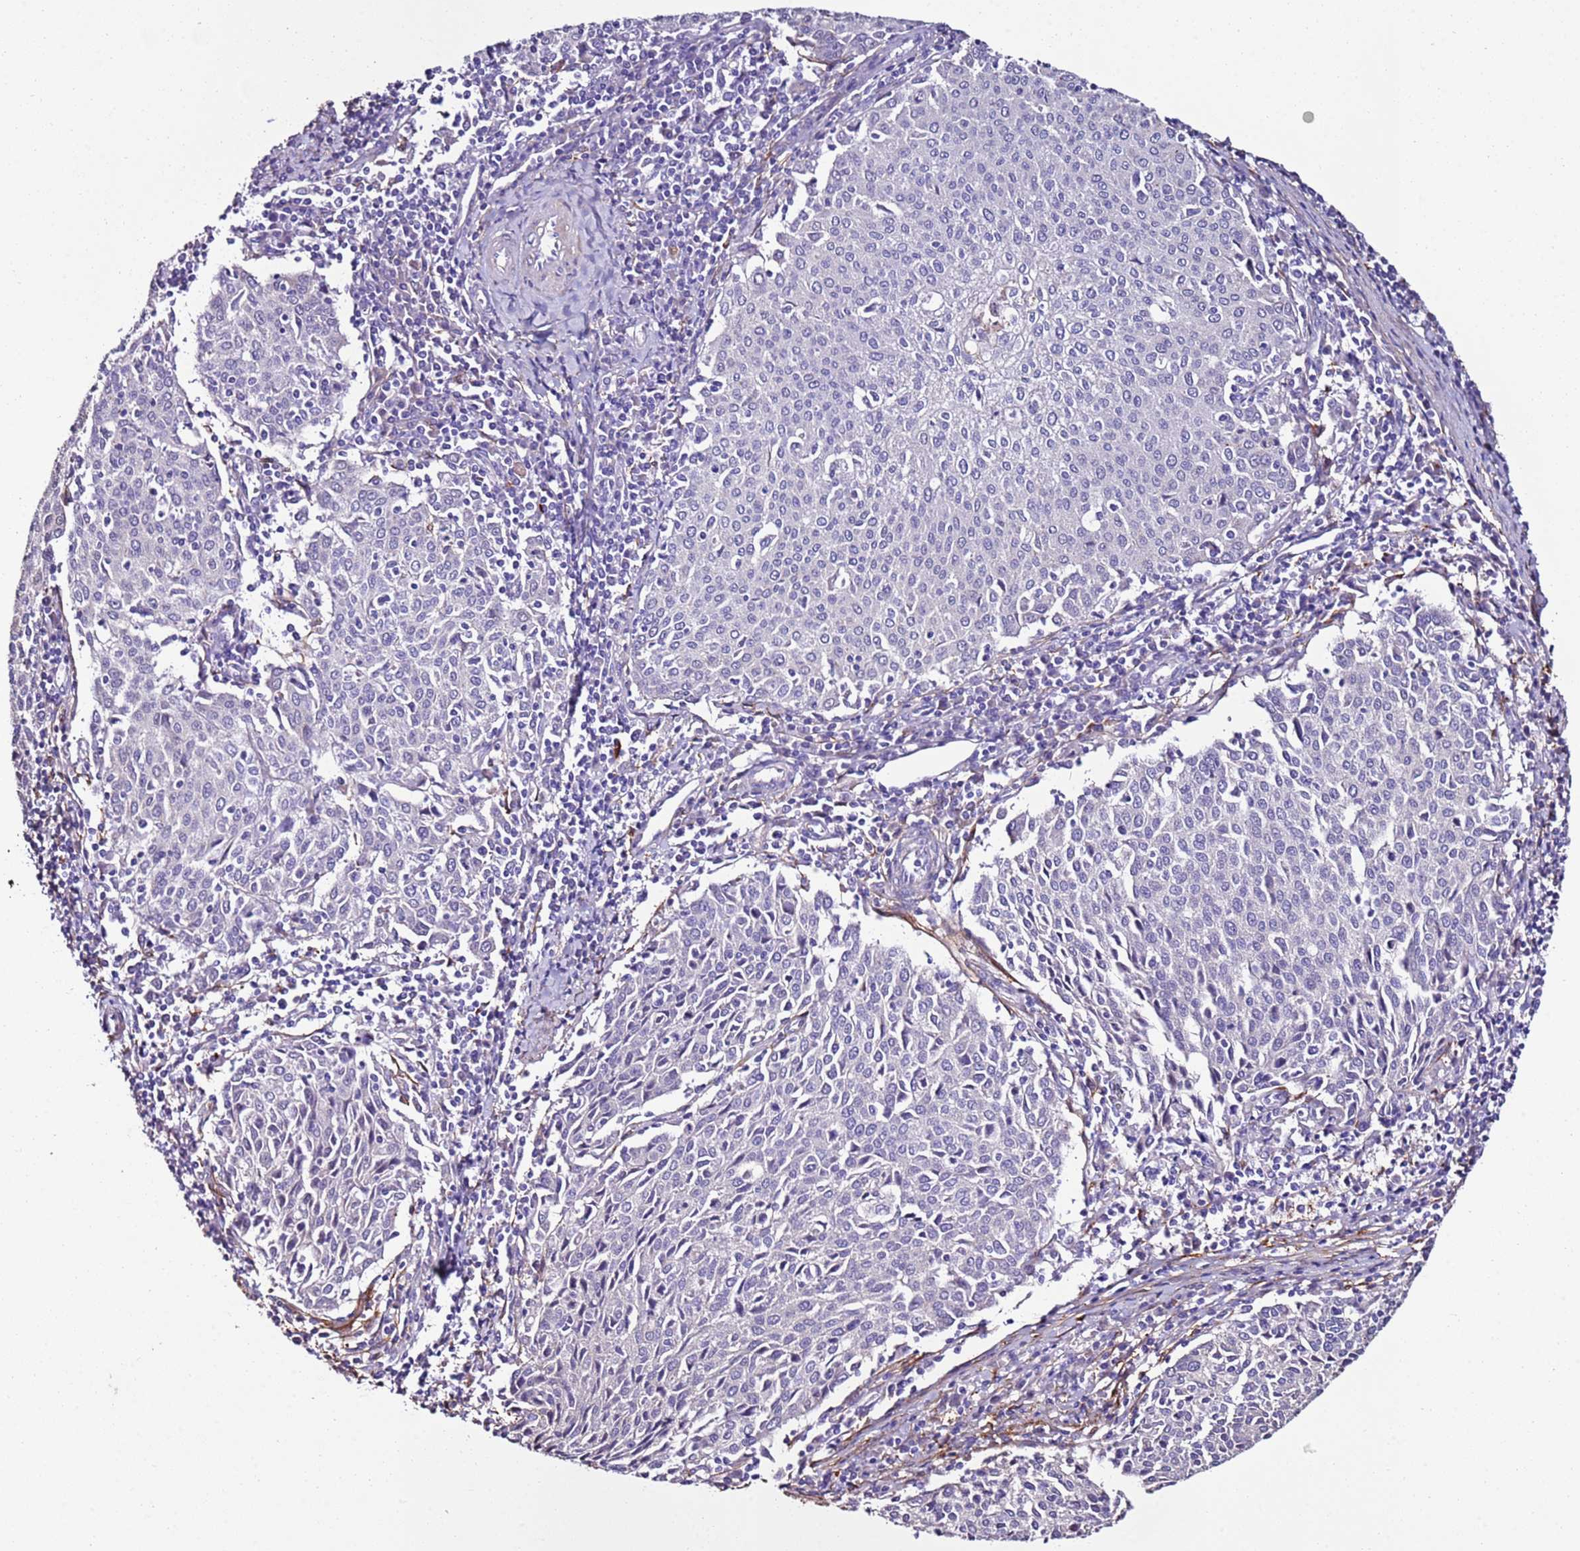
{"staining": {"intensity": "negative", "quantity": "none", "location": "none"}, "tissue": "cervical cancer", "cell_type": "Tumor cells", "image_type": "cancer", "snomed": [{"axis": "morphology", "description": "Squamous cell carcinoma, NOS"}, {"axis": "topography", "description": "Cervix"}], "caption": "Tumor cells are negative for brown protein staining in cervical cancer (squamous cell carcinoma). (DAB immunohistochemistry (IHC) visualized using brightfield microscopy, high magnification).", "gene": "FAM174C", "patient": {"sex": "female", "age": 46}}